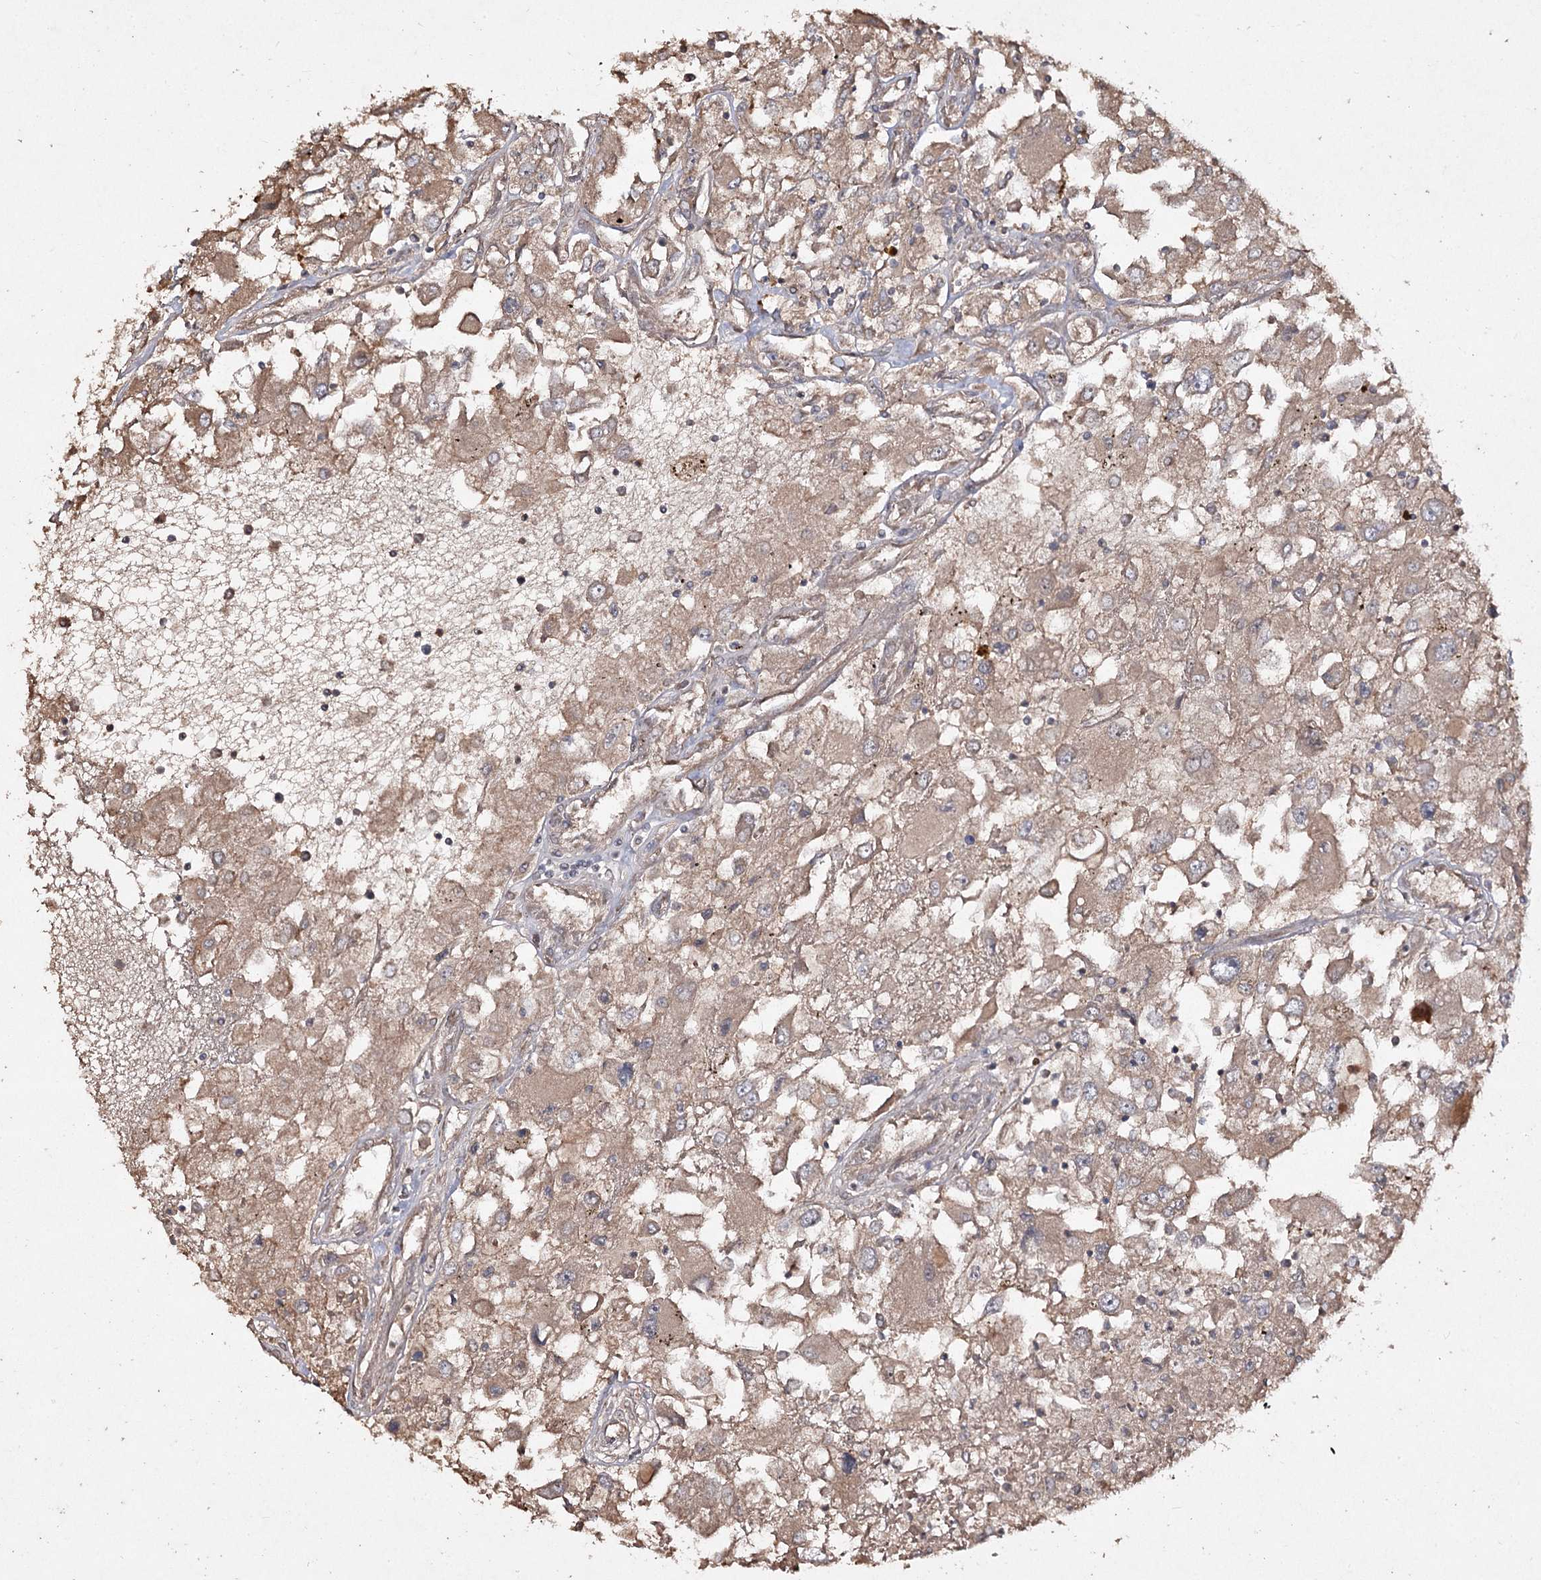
{"staining": {"intensity": "moderate", "quantity": ">75%", "location": "cytoplasmic/membranous"}, "tissue": "renal cancer", "cell_type": "Tumor cells", "image_type": "cancer", "snomed": [{"axis": "morphology", "description": "Adenocarcinoma, NOS"}, {"axis": "topography", "description": "Kidney"}], "caption": "Tumor cells exhibit medium levels of moderate cytoplasmic/membranous positivity in about >75% of cells in human renal cancer (adenocarcinoma). The staining is performed using DAB brown chromogen to label protein expression. The nuclei are counter-stained blue using hematoxylin.", "gene": "FANCL", "patient": {"sex": "female", "age": 52}}